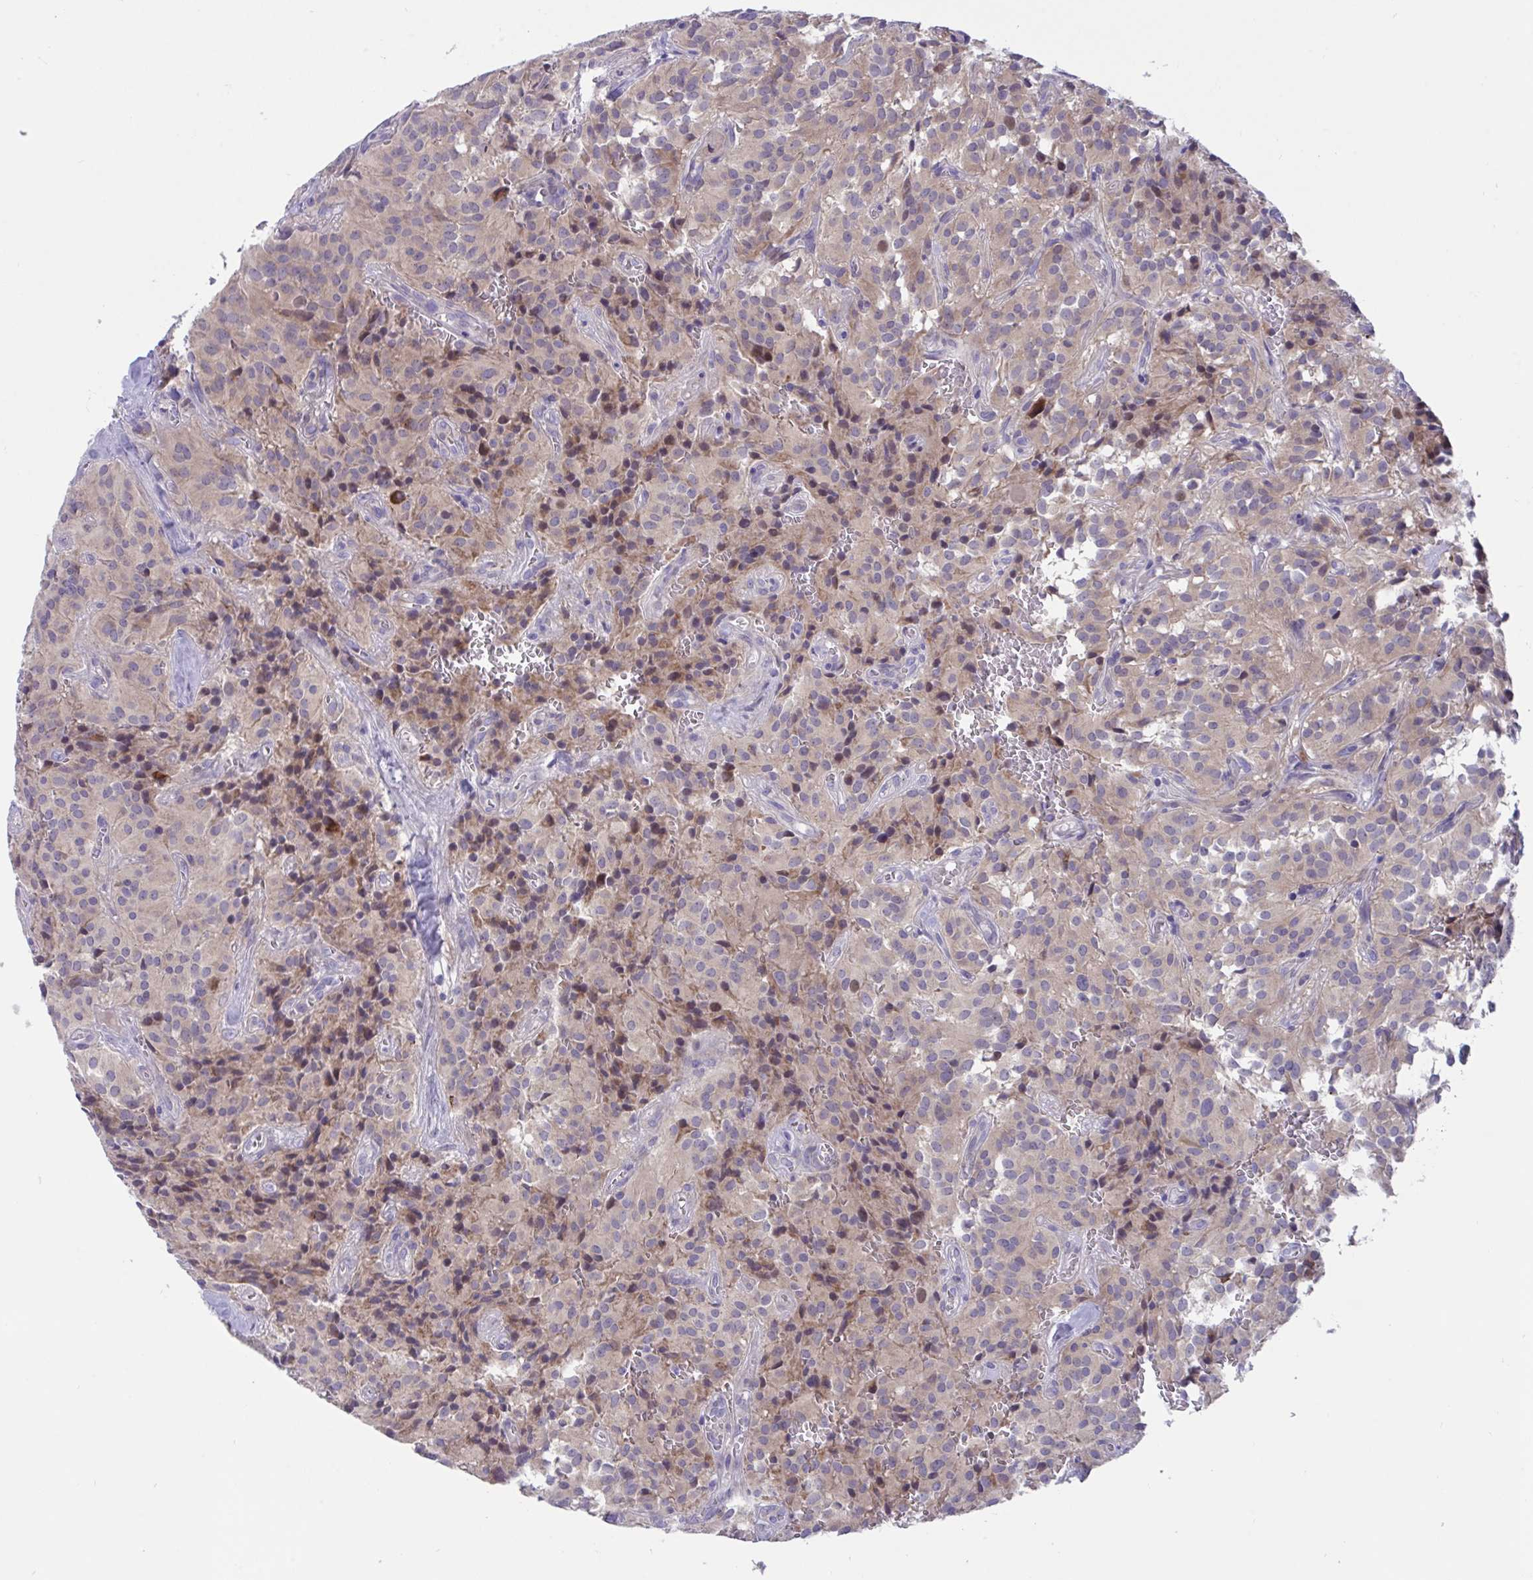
{"staining": {"intensity": "moderate", "quantity": "<25%", "location": "cytoplasmic/membranous"}, "tissue": "glioma", "cell_type": "Tumor cells", "image_type": "cancer", "snomed": [{"axis": "morphology", "description": "Glioma, malignant, Low grade"}, {"axis": "topography", "description": "Brain"}], "caption": "Tumor cells exhibit low levels of moderate cytoplasmic/membranous positivity in about <25% of cells in human malignant low-grade glioma. (DAB IHC, brown staining for protein, blue staining for nuclei).", "gene": "DTX3", "patient": {"sex": "male", "age": 42}}